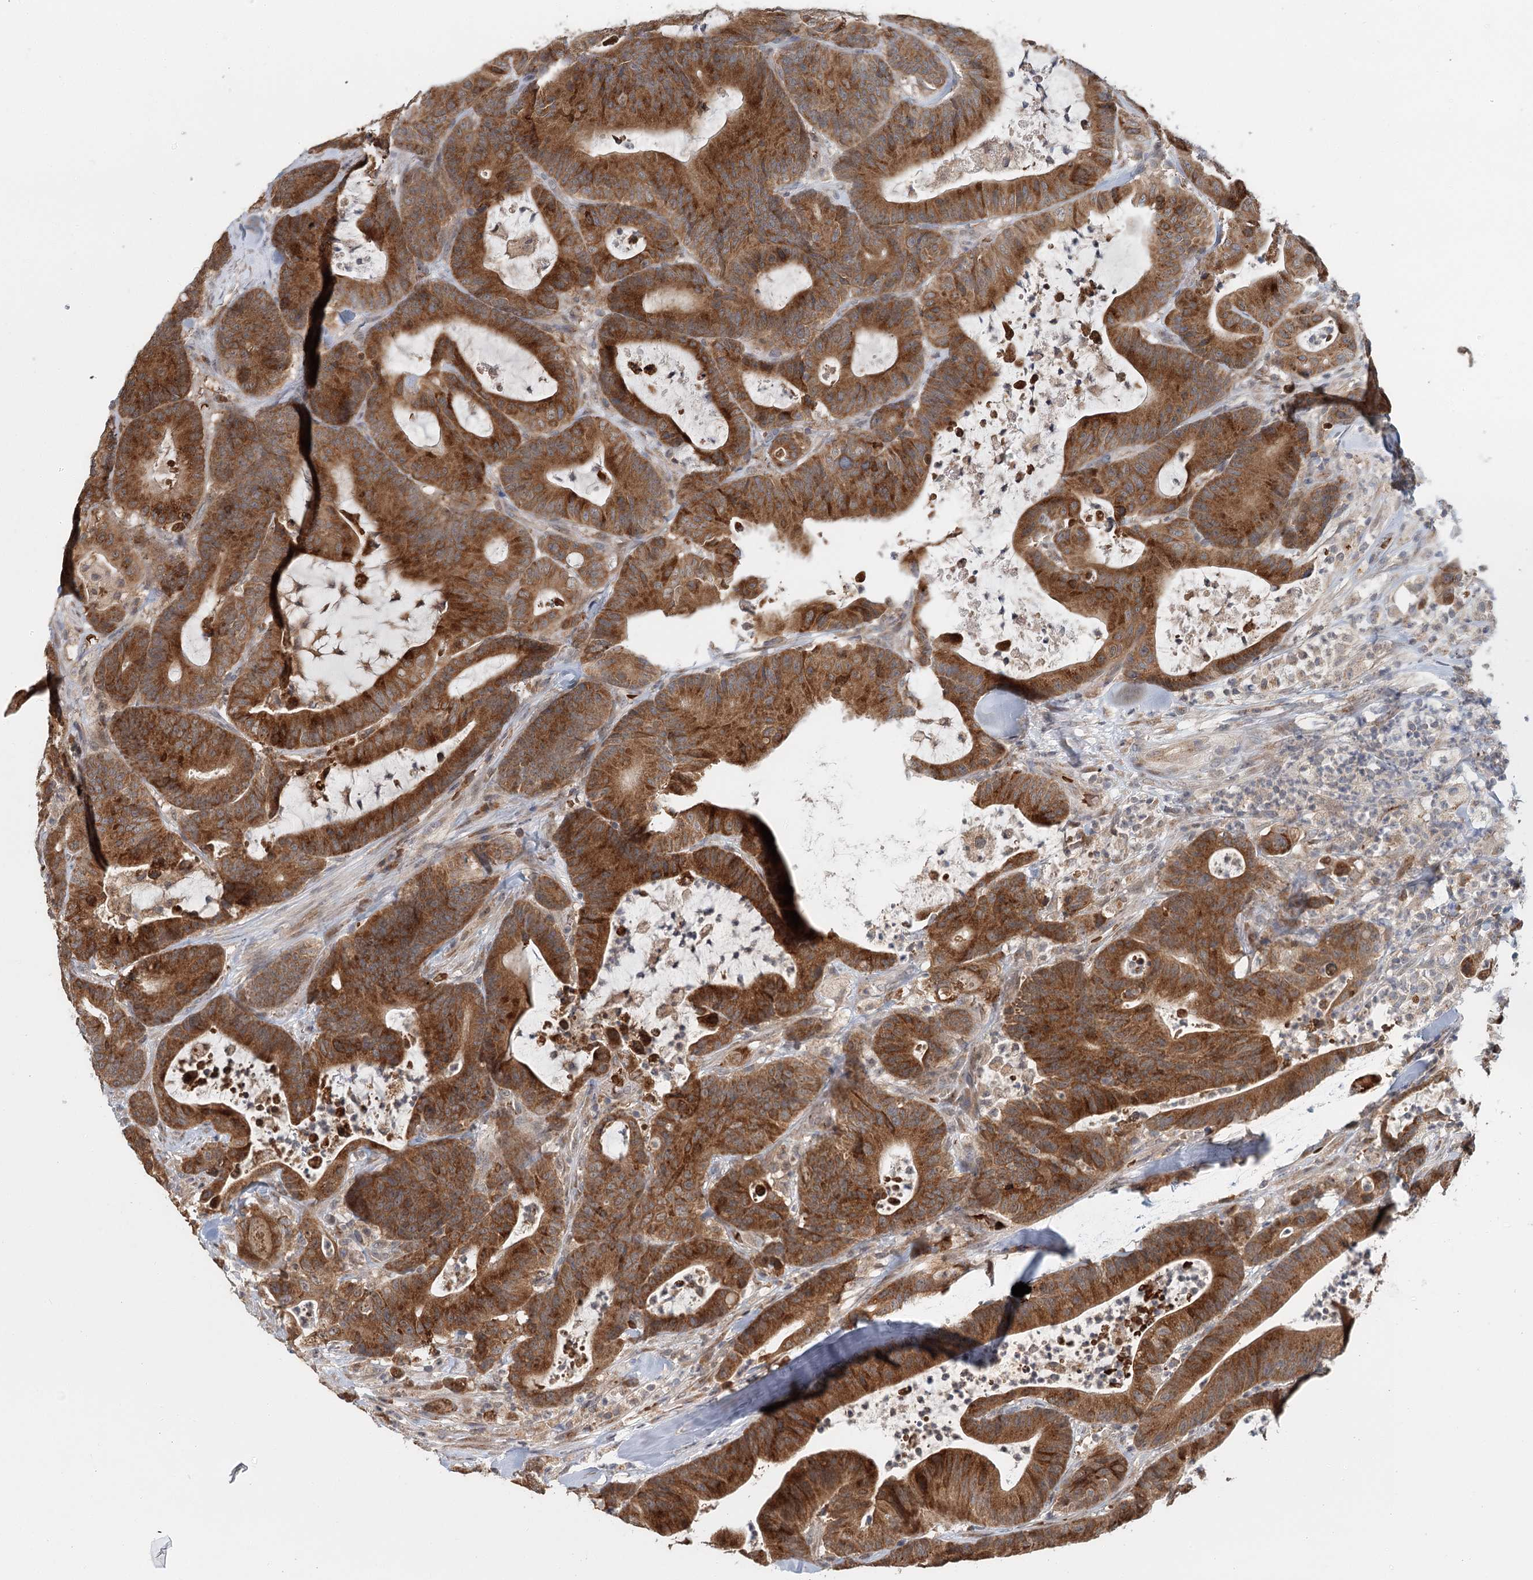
{"staining": {"intensity": "strong", "quantity": ">75%", "location": "cytoplasmic/membranous"}, "tissue": "colorectal cancer", "cell_type": "Tumor cells", "image_type": "cancer", "snomed": [{"axis": "morphology", "description": "Adenocarcinoma, NOS"}, {"axis": "topography", "description": "Colon"}], "caption": "DAB immunohistochemical staining of human colorectal cancer demonstrates strong cytoplasmic/membranous protein staining in approximately >75% of tumor cells.", "gene": "ADK", "patient": {"sex": "female", "age": 84}}